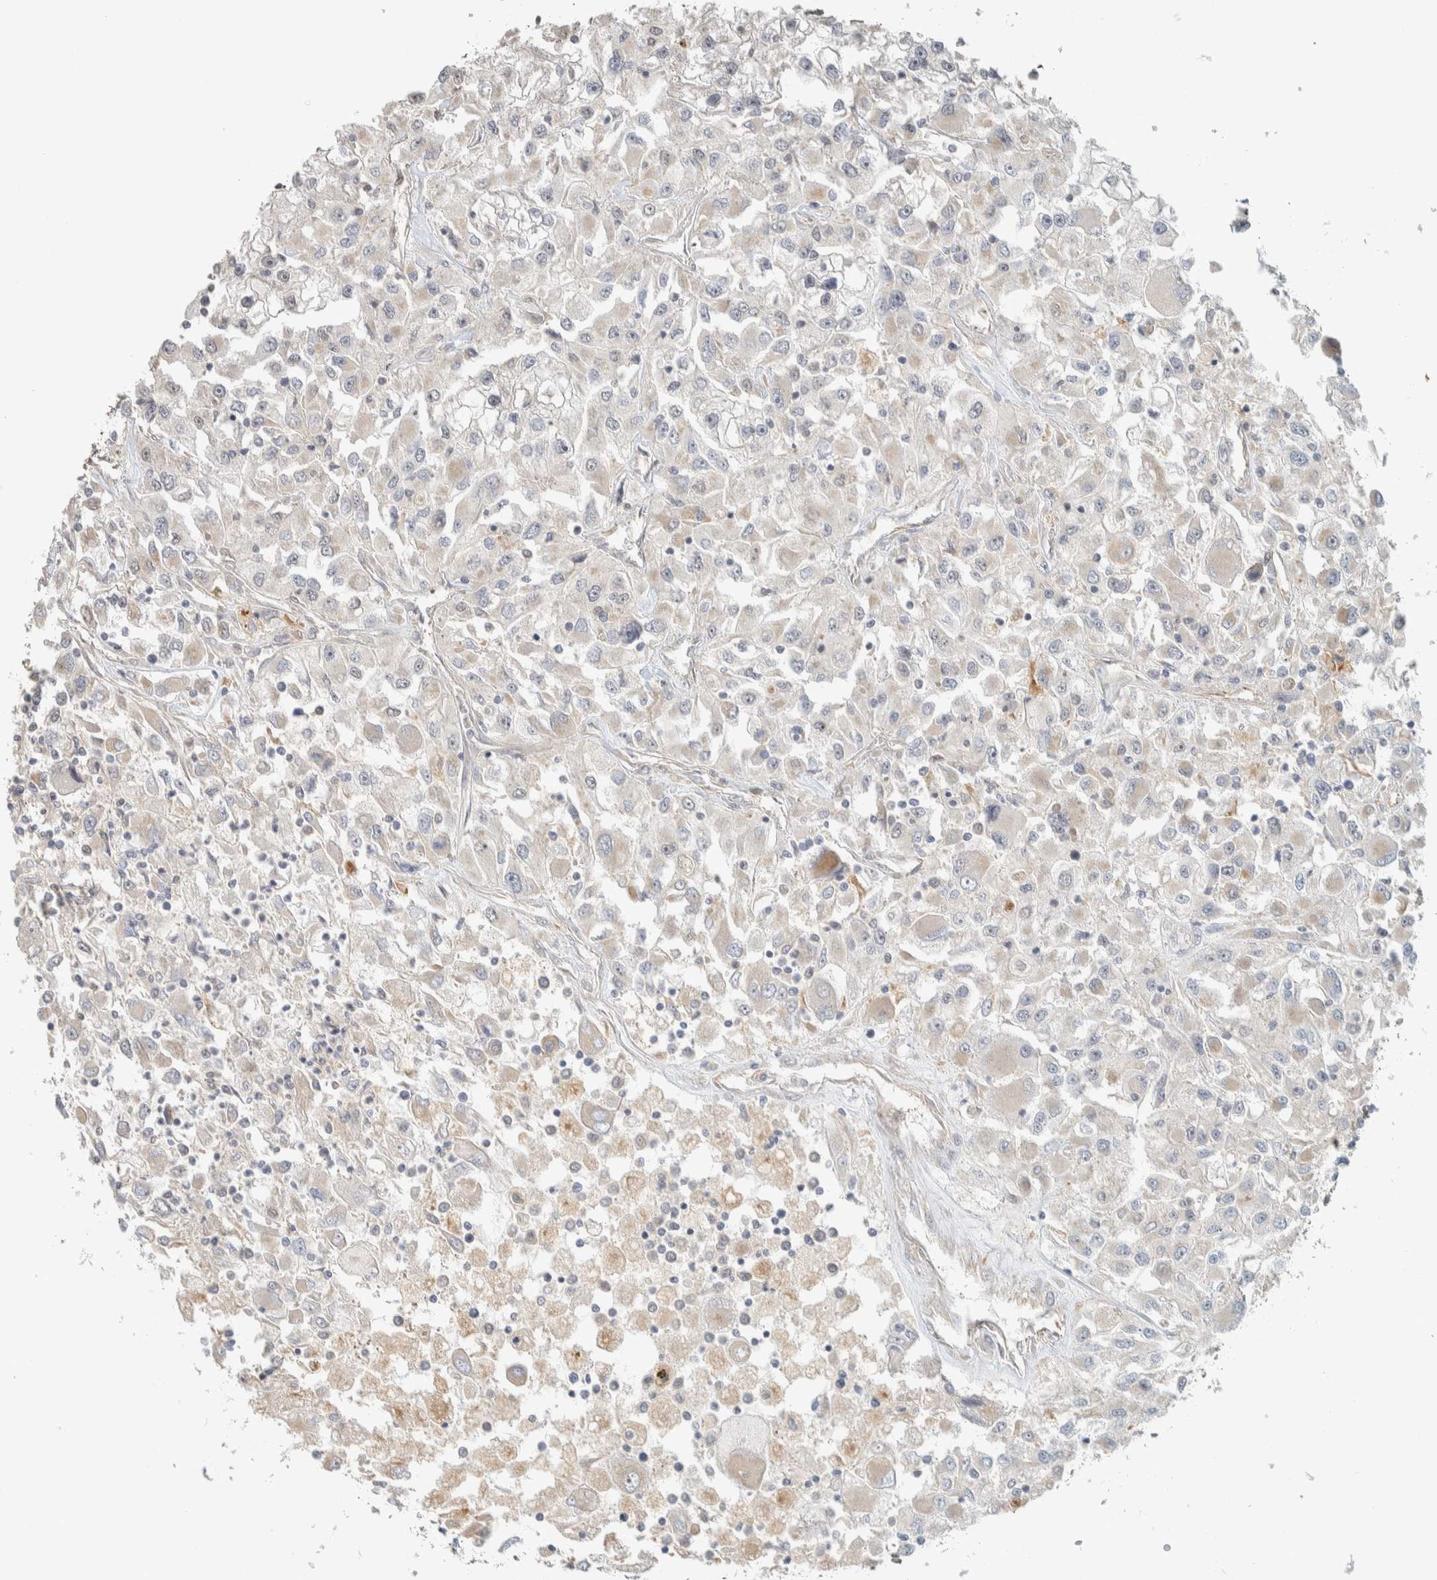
{"staining": {"intensity": "negative", "quantity": "none", "location": "none"}, "tissue": "renal cancer", "cell_type": "Tumor cells", "image_type": "cancer", "snomed": [{"axis": "morphology", "description": "Adenocarcinoma, NOS"}, {"axis": "topography", "description": "Kidney"}], "caption": "Immunohistochemistry of human renal cancer exhibits no expression in tumor cells. (IHC, brightfield microscopy, high magnification).", "gene": "PDE7B", "patient": {"sex": "female", "age": 52}}